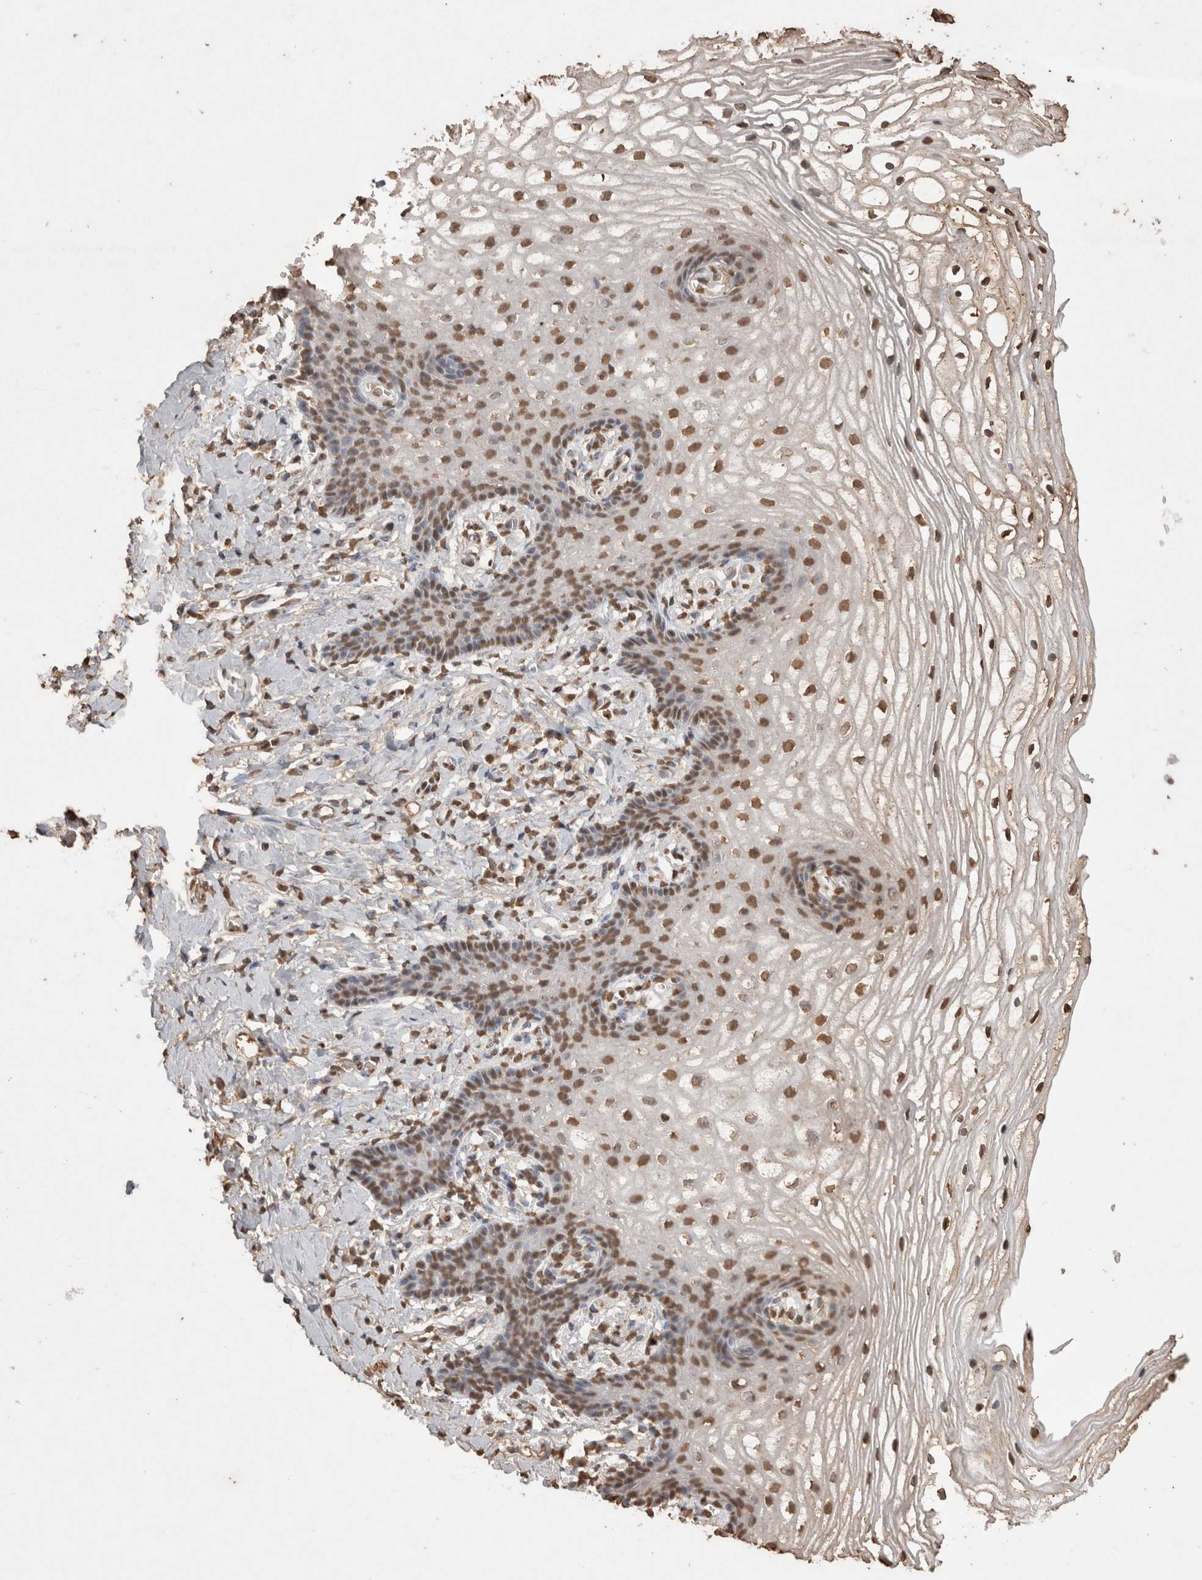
{"staining": {"intensity": "moderate", "quantity": ">75%", "location": "nuclear"}, "tissue": "vagina", "cell_type": "Squamous epithelial cells", "image_type": "normal", "snomed": [{"axis": "morphology", "description": "Normal tissue, NOS"}, {"axis": "topography", "description": "Vagina"}], "caption": "Immunohistochemistry of unremarkable vagina exhibits medium levels of moderate nuclear positivity in about >75% of squamous epithelial cells.", "gene": "POU5F1", "patient": {"sex": "female", "age": 60}}